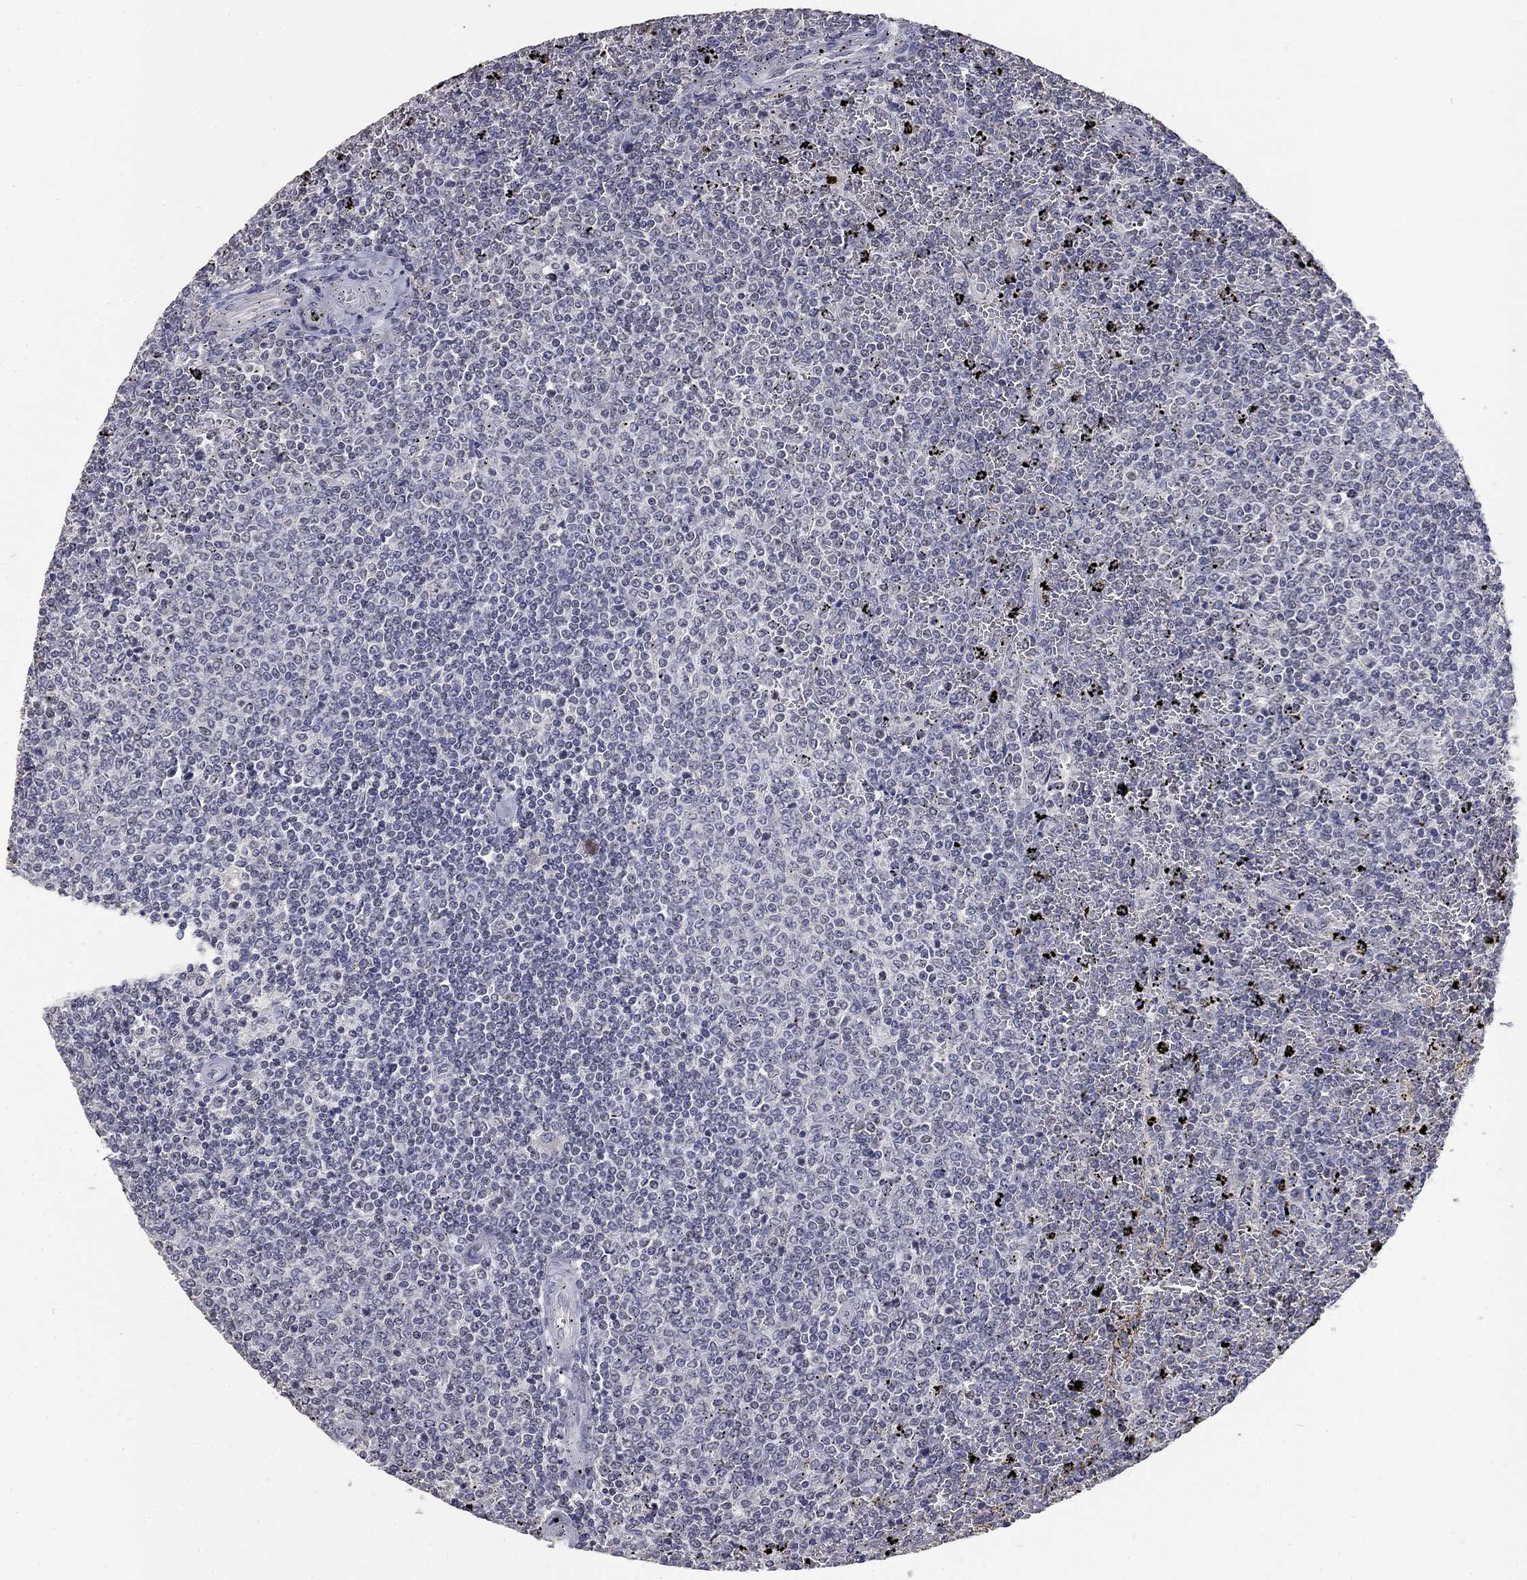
{"staining": {"intensity": "negative", "quantity": "none", "location": "none"}, "tissue": "lymphoma", "cell_type": "Tumor cells", "image_type": "cancer", "snomed": [{"axis": "morphology", "description": "Malignant lymphoma, non-Hodgkin's type, Low grade"}, {"axis": "topography", "description": "Spleen"}], "caption": "Immunohistochemistry (IHC) of human lymphoma shows no expression in tumor cells. (DAB immunohistochemistry with hematoxylin counter stain).", "gene": "SPATA33", "patient": {"sex": "female", "age": 77}}